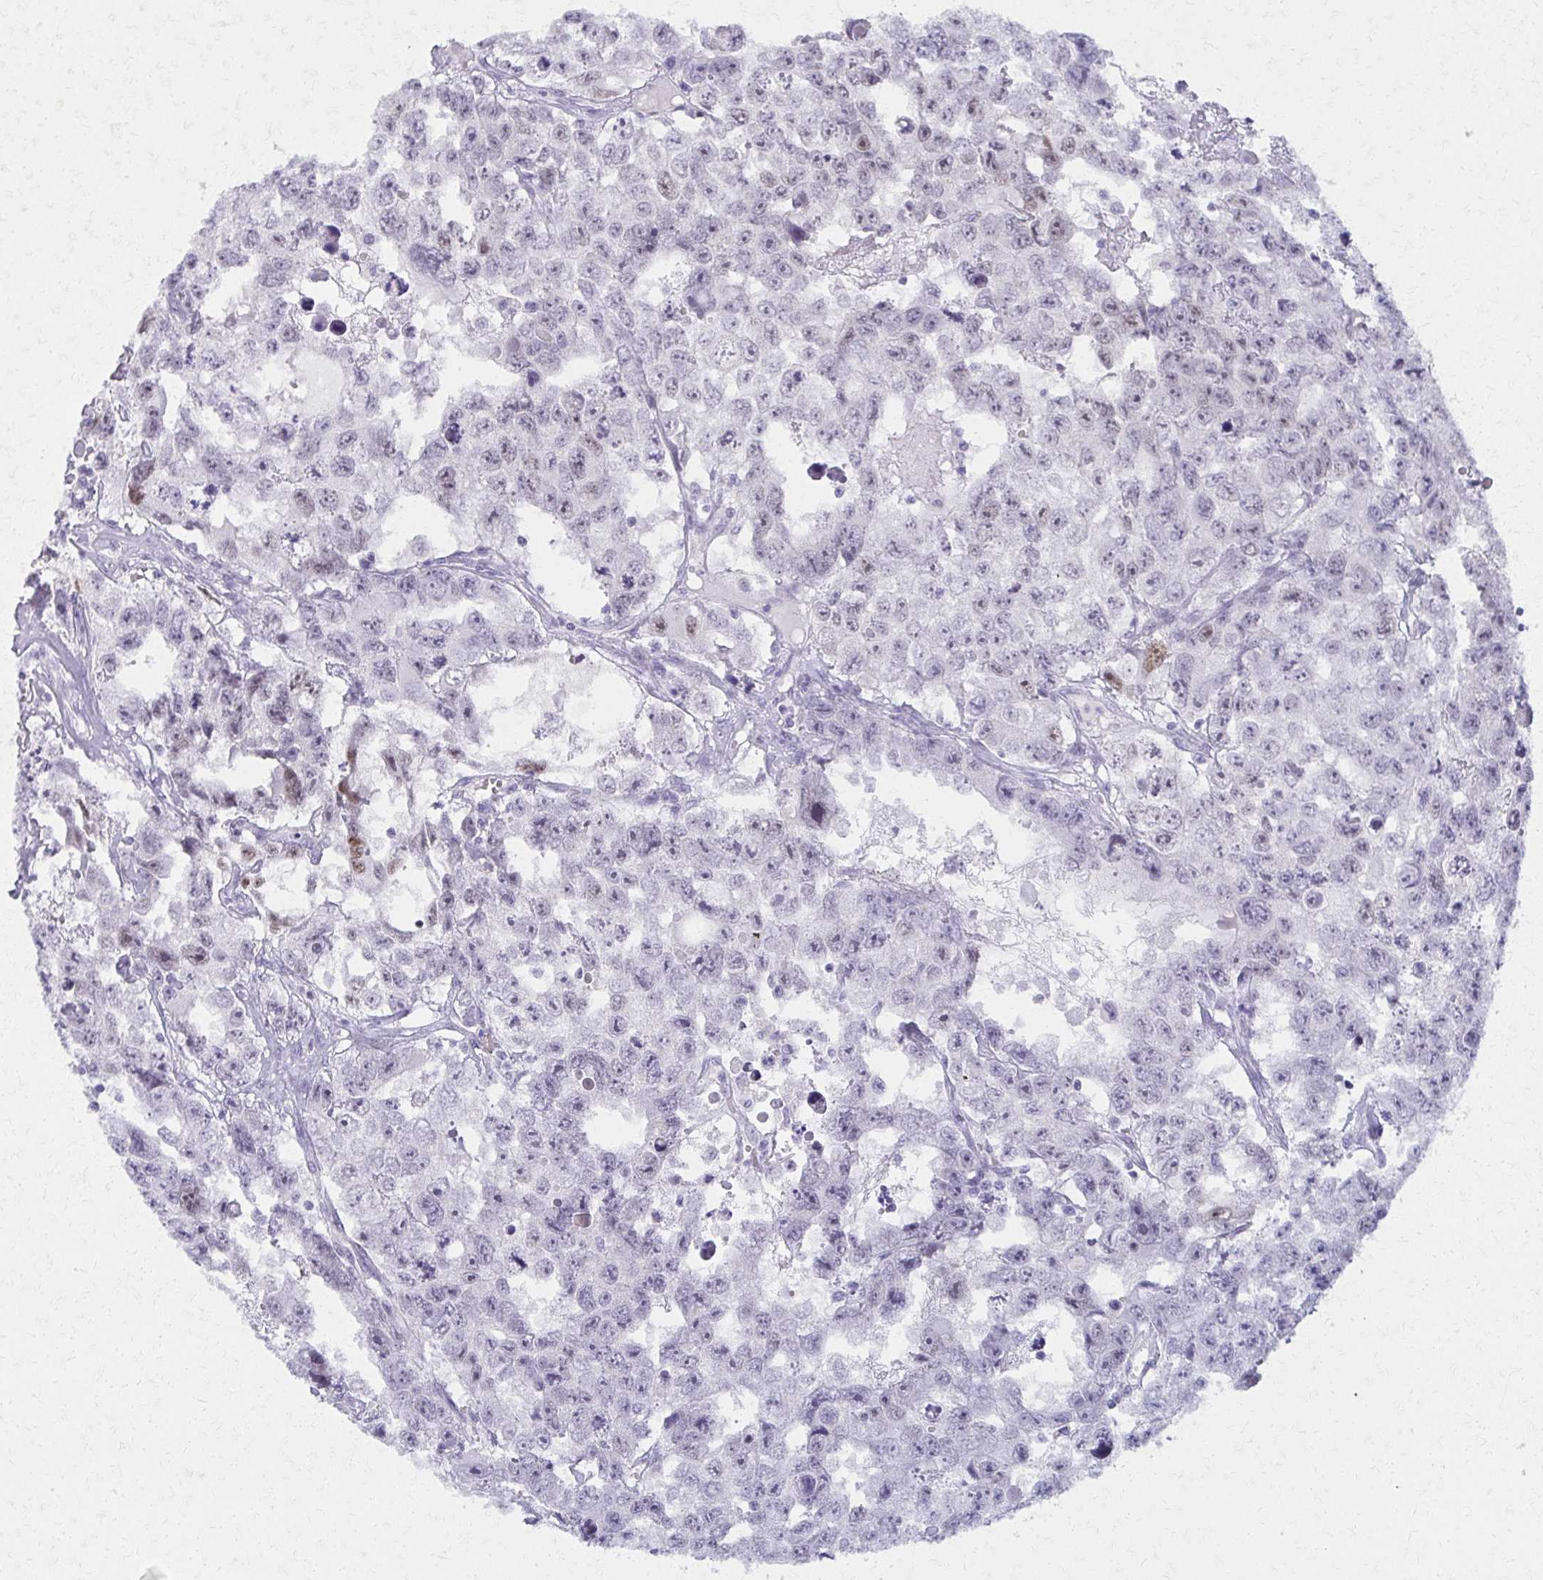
{"staining": {"intensity": "moderate", "quantity": "<25%", "location": "nuclear"}, "tissue": "testis cancer", "cell_type": "Tumor cells", "image_type": "cancer", "snomed": [{"axis": "morphology", "description": "Seminoma, NOS"}, {"axis": "topography", "description": "Testis"}], "caption": "Brown immunohistochemical staining in human seminoma (testis) displays moderate nuclear positivity in approximately <25% of tumor cells.", "gene": "MORC4", "patient": {"sex": "male", "age": 26}}